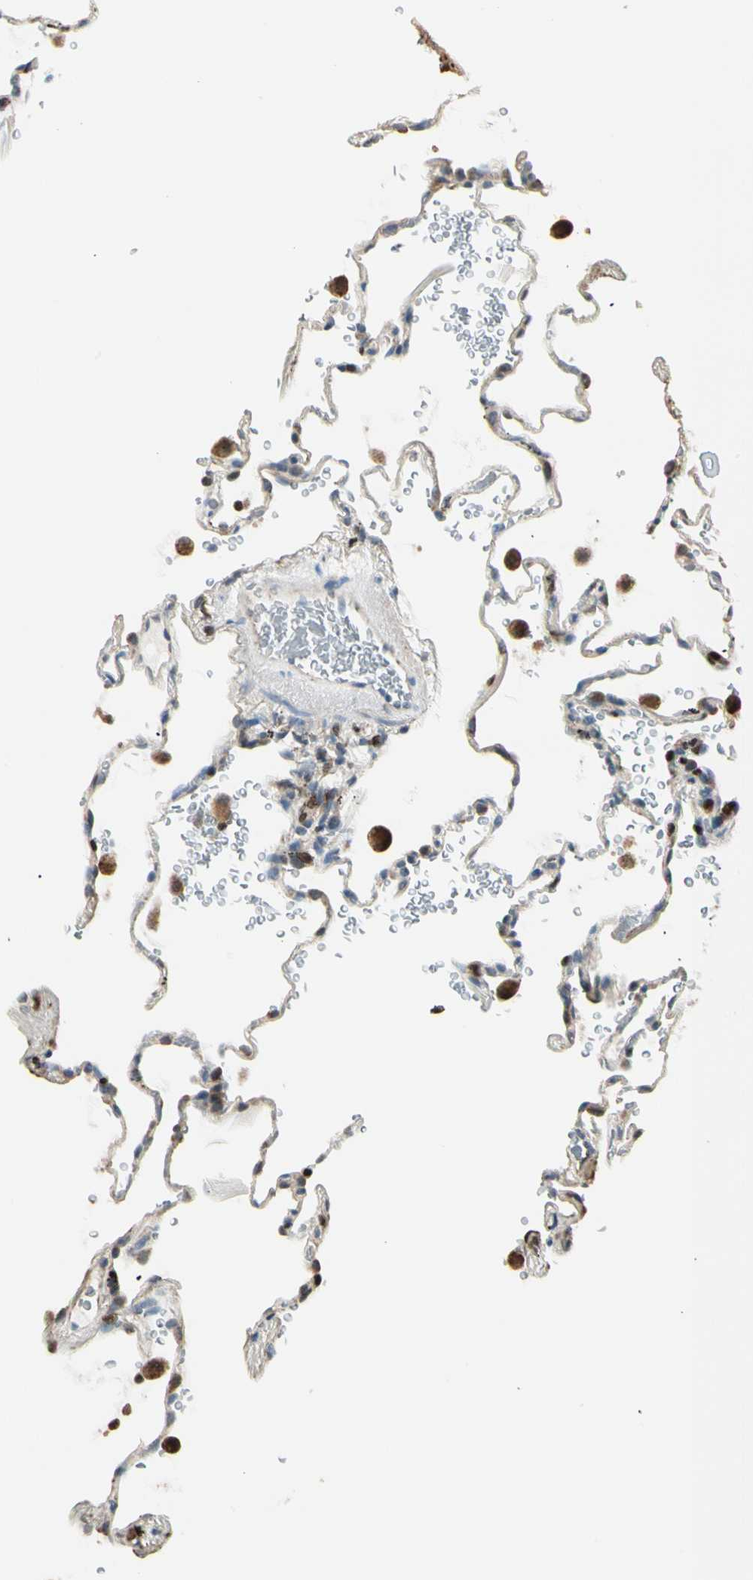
{"staining": {"intensity": "moderate", "quantity": "<25%", "location": "cytoplasmic/membranous"}, "tissue": "lung", "cell_type": "Alveolar cells", "image_type": "normal", "snomed": [{"axis": "morphology", "description": "Normal tissue, NOS"}, {"axis": "morphology", "description": "Inflammation, NOS"}, {"axis": "topography", "description": "Lung"}], "caption": "Lung stained with a brown dye shows moderate cytoplasmic/membranous positive positivity in about <25% of alveolar cells.", "gene": "IP6K2", "patient": {"sex": "male", "age": 69}}